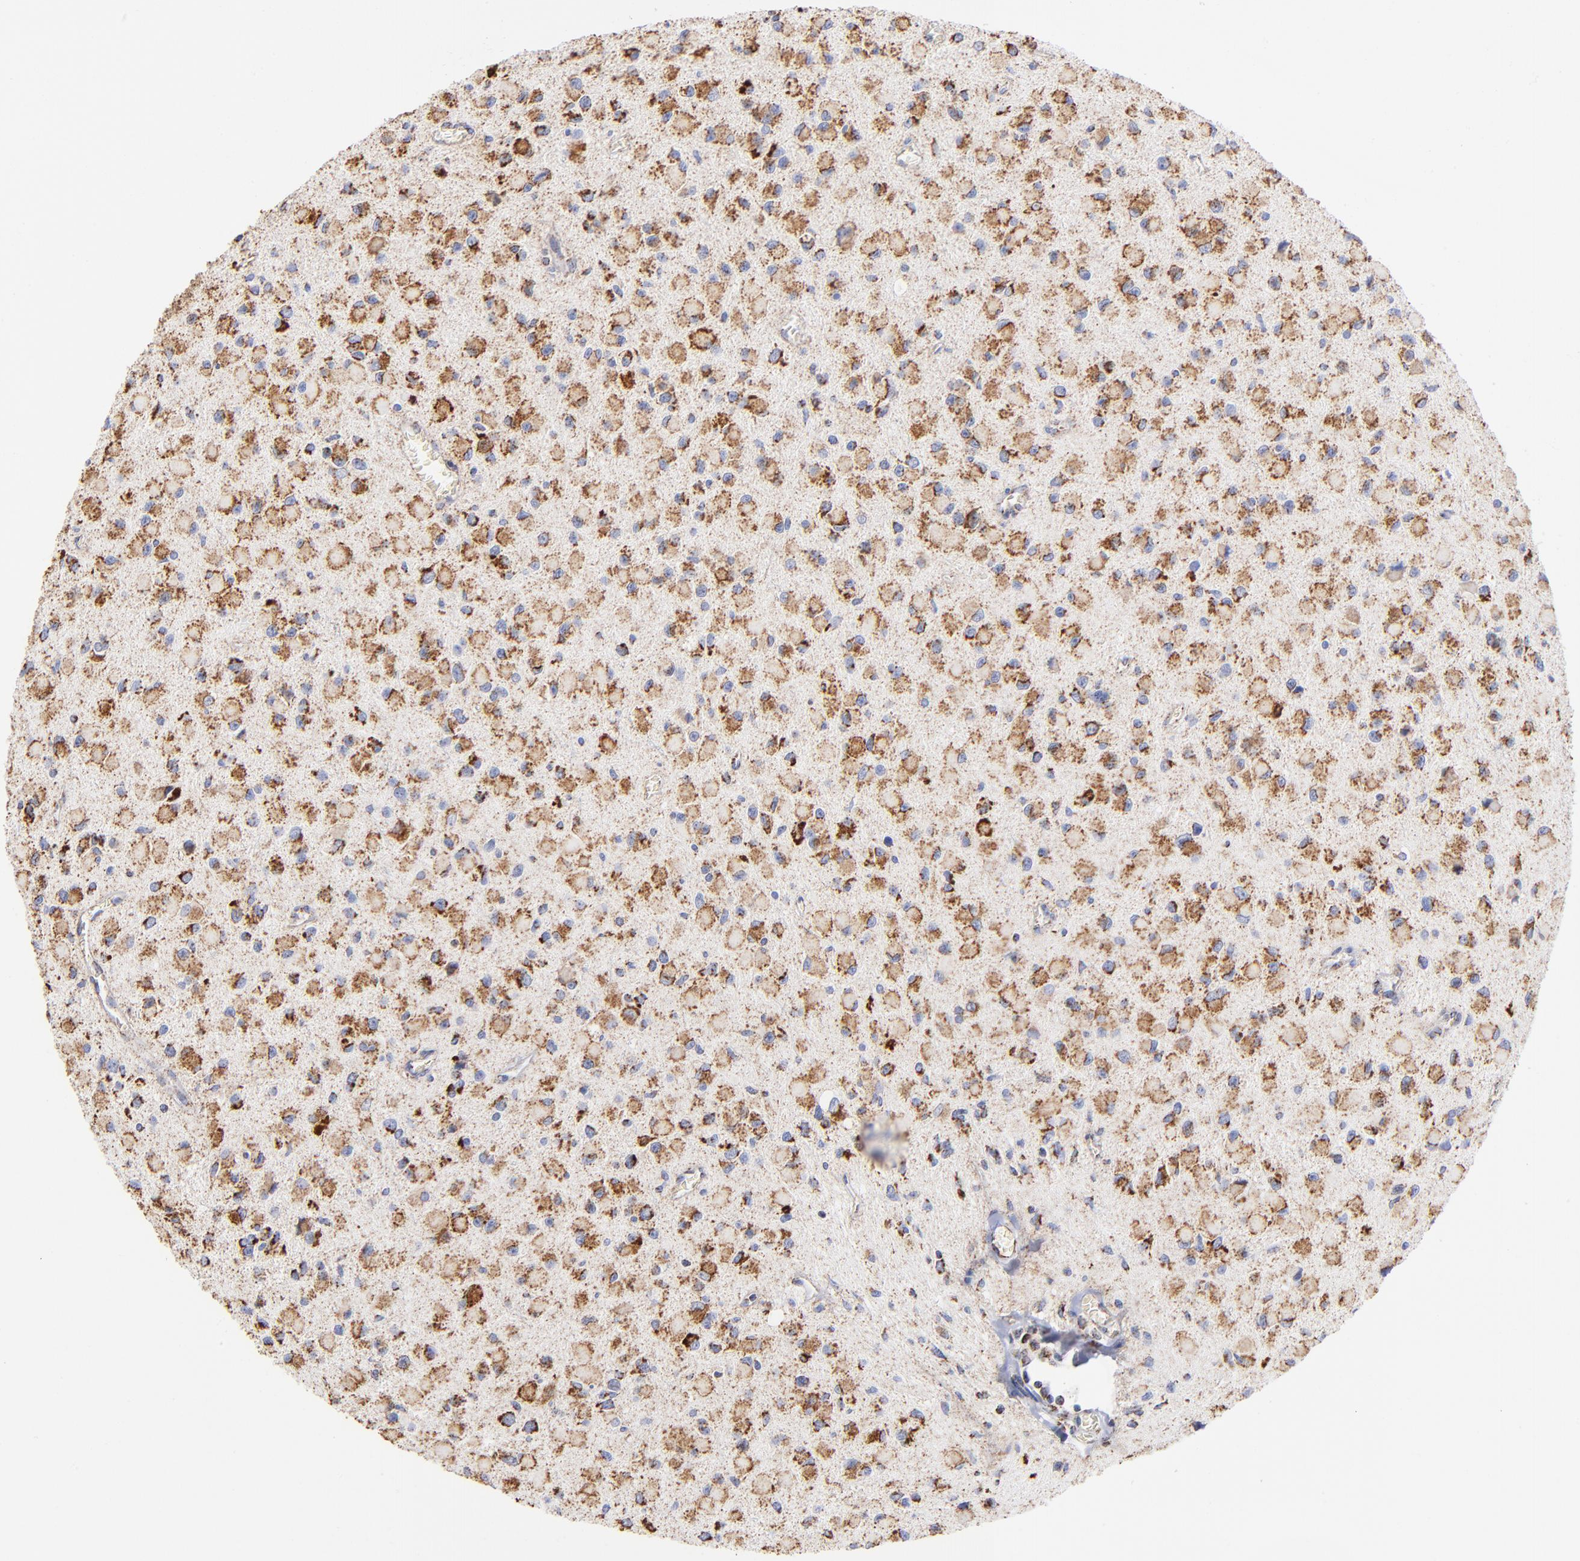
{"staining": {"intensity": "strong", "quantity": ">75%", "location": "cytoplasmic/membranous"}, "tissue": "glioma", "cell_type": "Tumor cells", "image_type": "cancer", "snomed": [{"axis": "morphology", "description": "Glioma, malignant, Low grade"}, {"axis": "topography", "description": "Brain"}], "caption": "Immunohistochemical staining of human malignant glioma (low-grade) reveals high levels of strong cytoplasmic/membranous protein positivity in approximately >75% of tumor cells. (DAB IHC with brightfield microscopy, high magnification).", "gene": "PHB1", "patient": {"sex": "male", "age": 42}}